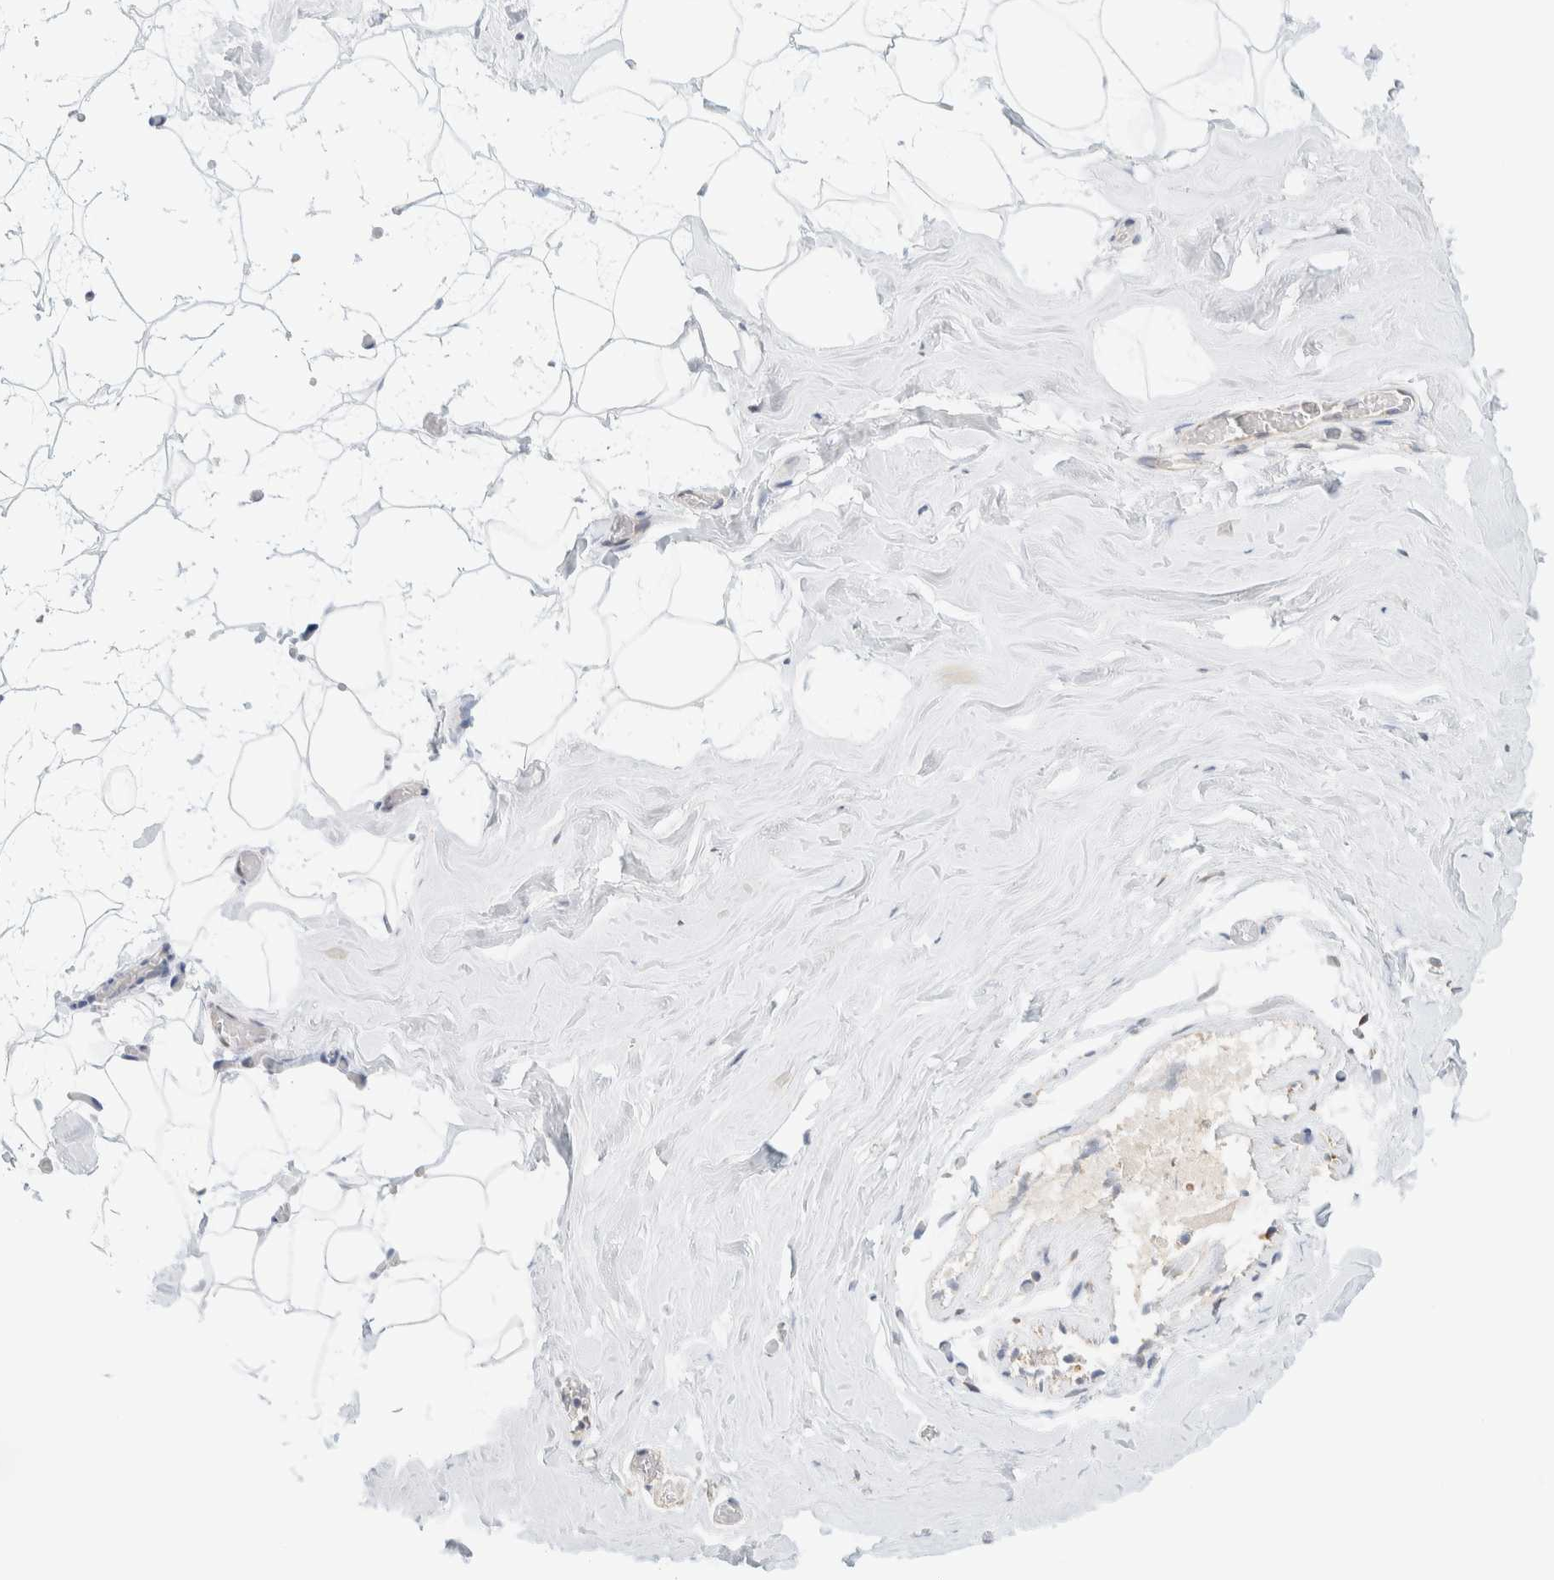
{"staining": {"intensity": "negative", "quantity": "none", "location": "none"}, "tissue": "adipose tissue", "cell_type": "Adipocytes", "image_type": "normal", "snomed": [{"axis": "morphology", "description": "Normal tissue, NOS"}, {"axis": "morphology", "description": "Fibrosis, NOS"}, {"axis": "topography", "description": "Breast"}, {"axis": "topography", "description": "Adipose tissue"}], "caption": "Immunohistochemical staining of normal adipose tissue demonstrates no significant expression in adipocytes.", "gene": "NT5C", "patient": {"sex": "female", "age": 39}}